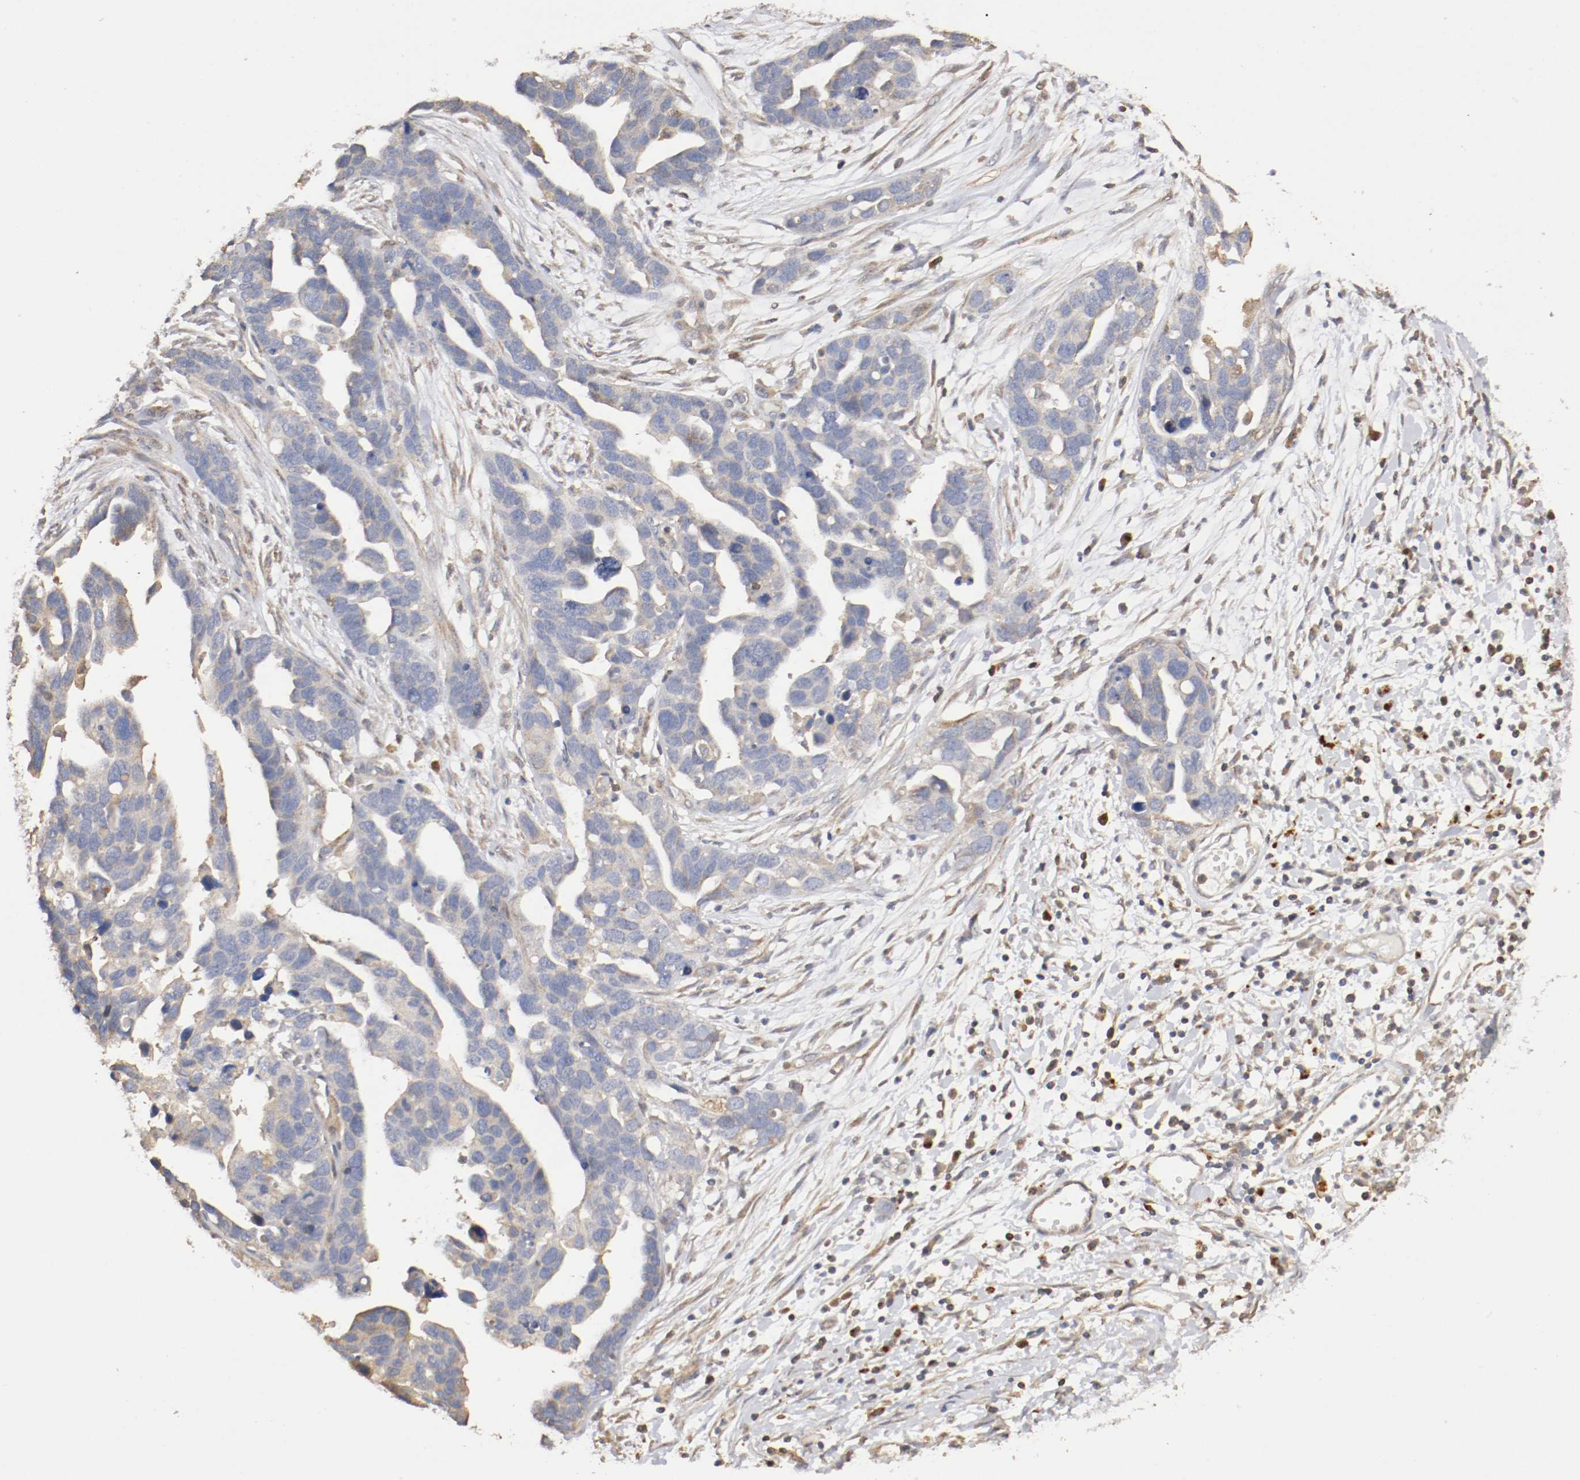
{"staining": {"intensity": "weak", "quantity": "25%-75%", "location": "cytoplasmic/membranous"}, "tissue": "ovarian cancer", "cell_type": "Tumor cells", "image_type": "cancer", "snomed": [{"axis": "morphology", "description": "Cystadenocarcinoma, serous, NOS"}, {"axis": "topography", "description": "Ovary"}], "caption": "Serous cystadenocarcinoma (ovarian) stained with DAB immunohistochemistry reveals low levels of weak cytoplasmic/membranous expression in about 25%-75% of tumor cells. (IHC, brightfield microscopy, high magnification).", "gene": "CDK6", "patient": {"sex": "female", "age": 54}}